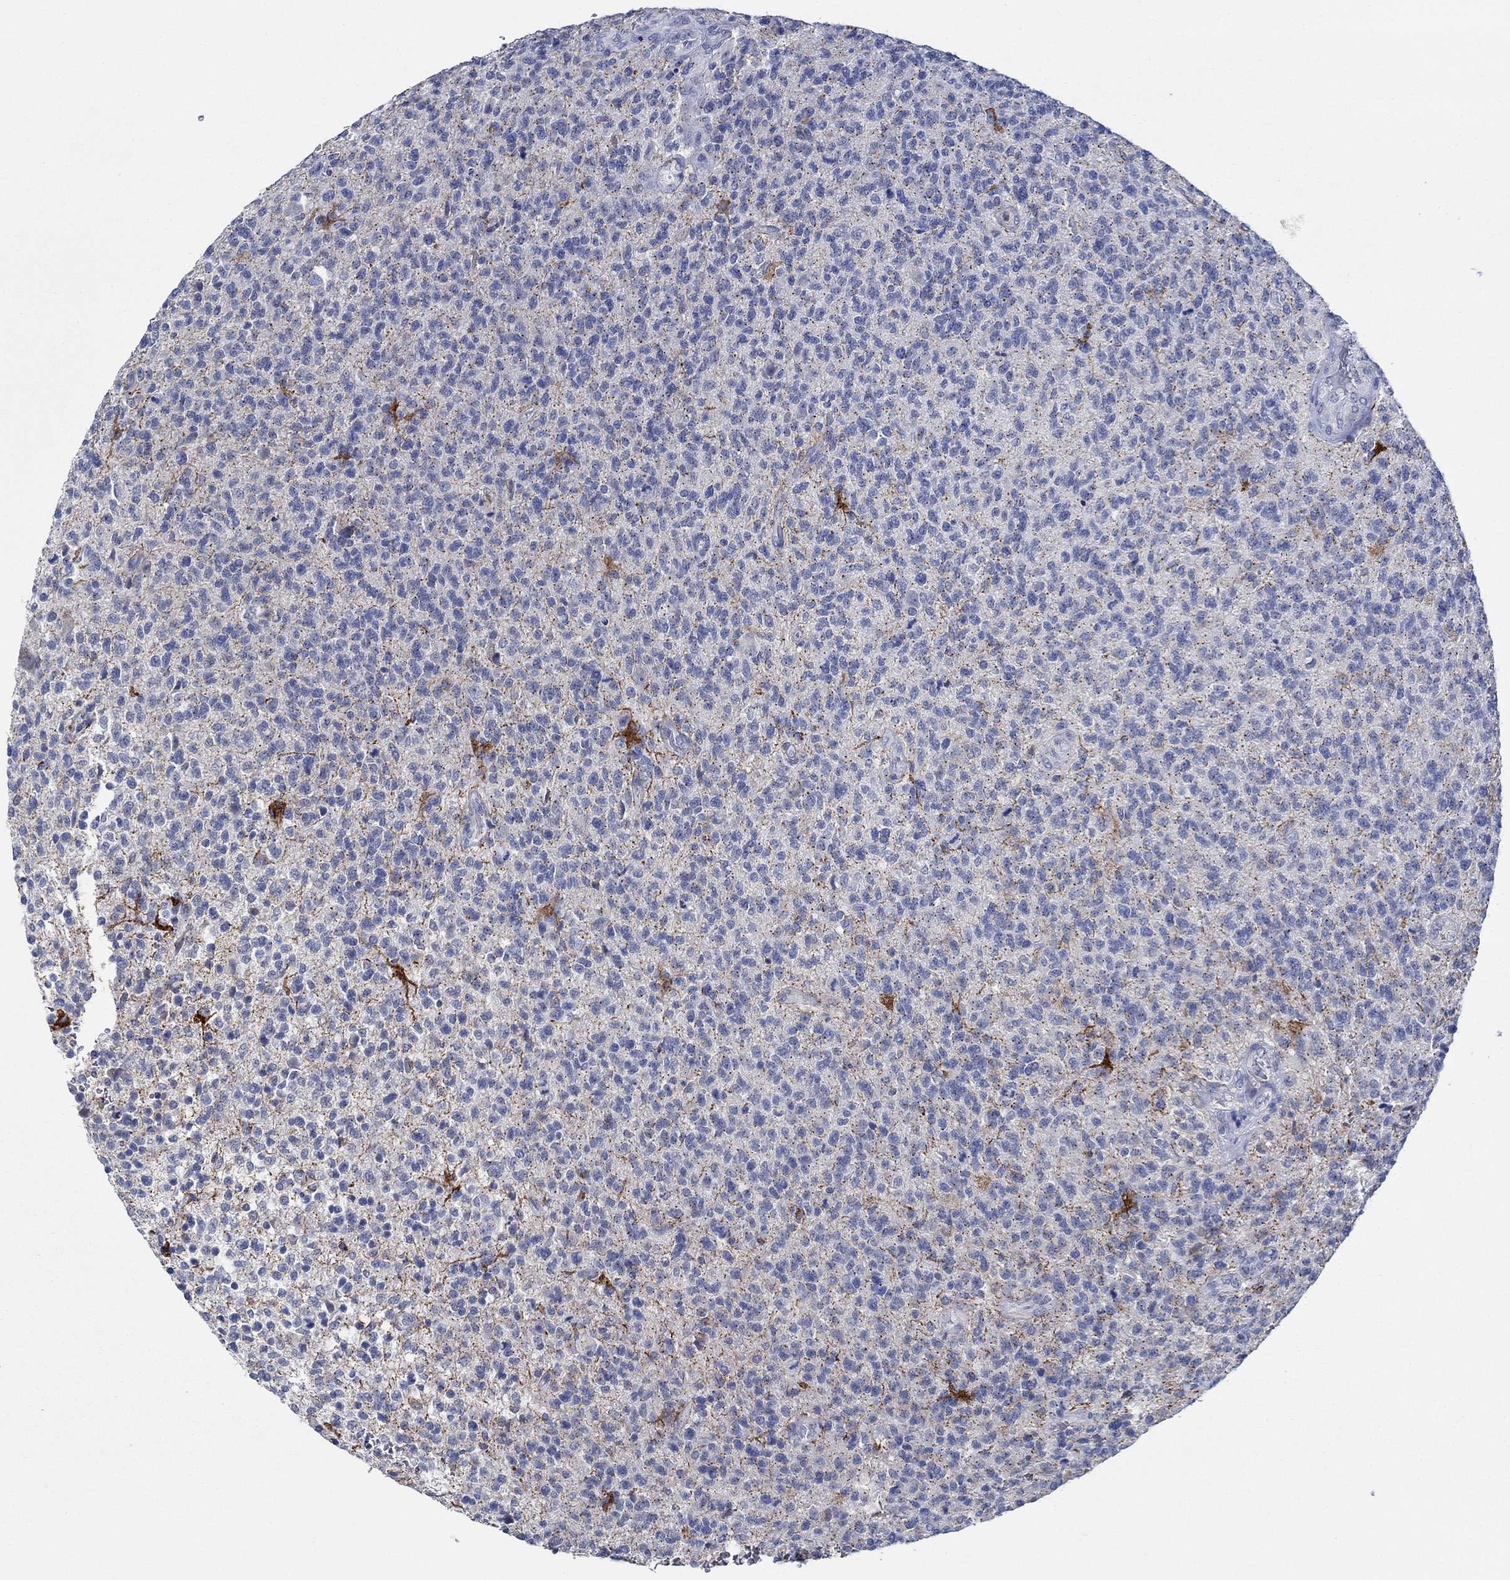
{"staining": {"intensity": "strong", "quantity": "25%-75%", "location": "cytoplasmic/membranous"}, "tissue": "glioma", "cell_type": "Tumor cells", "image_type": "cancer", "snomed": [{"axis": "morphology", "description": "Glioma, malignant, High grade"}, {"axis": "topography", "description": "Brain"}], "caption": "Immunohistochemistry (IHC) micrograph of human malignant high-grade glioma stained for a protein (brown), which shows high levels of strong cytoplasmic/membranous expression in about 25%-75% of tumor cells.", "gene": "CPM", "patient": {"sex": "male", "age": 56}}